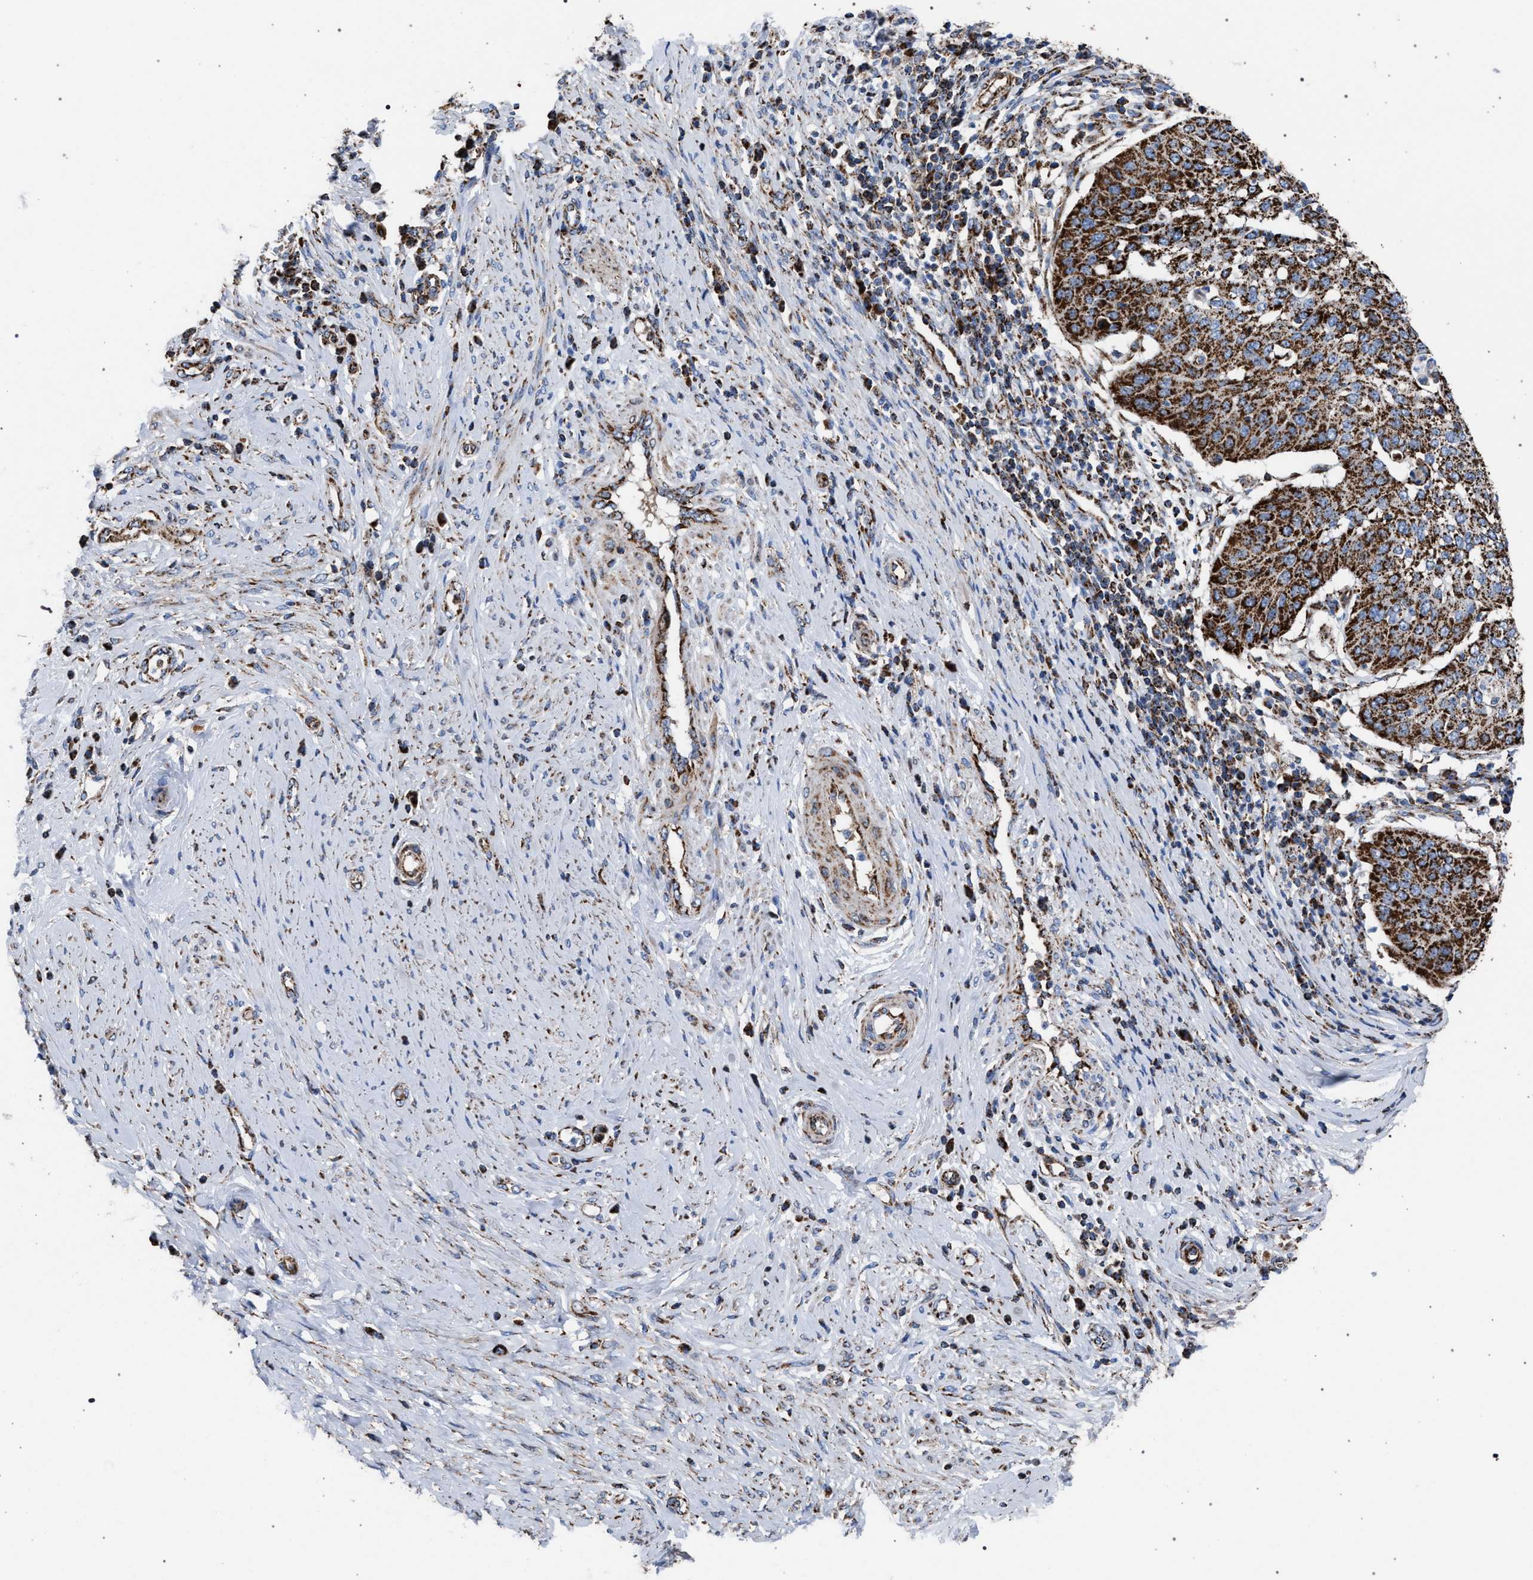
{"staining": {"intensity": "strong", "quantity": ">75%", "location": "cytoplasmic/membranous"}, "tissue": "cervical cancer", "cell_type": "Tumor cells", "image_type": "cancer", "snomed": [{"axis": "morphology", "description": "Normal tissue, NOS"}, {"axis": "morphology", "description": "Squamous cell carcinoma, NOS"}, {"axis": "topography", "description": "Cervix"}], "caption": "Immunohistochemistry (IHC) micrograph of neoplastic tissue: human cervical cancer (squamous cell carcinoma) stained using immunohistochemistry (IHC) reveals high levels of strong protein expression localized specifically in the cytoplasmic/membranous of tumor cells, appearing as a cytoplasmic/membranous brown color.", "gene": "VPS13A", "patient": {"sex": "female", "age": 39}}